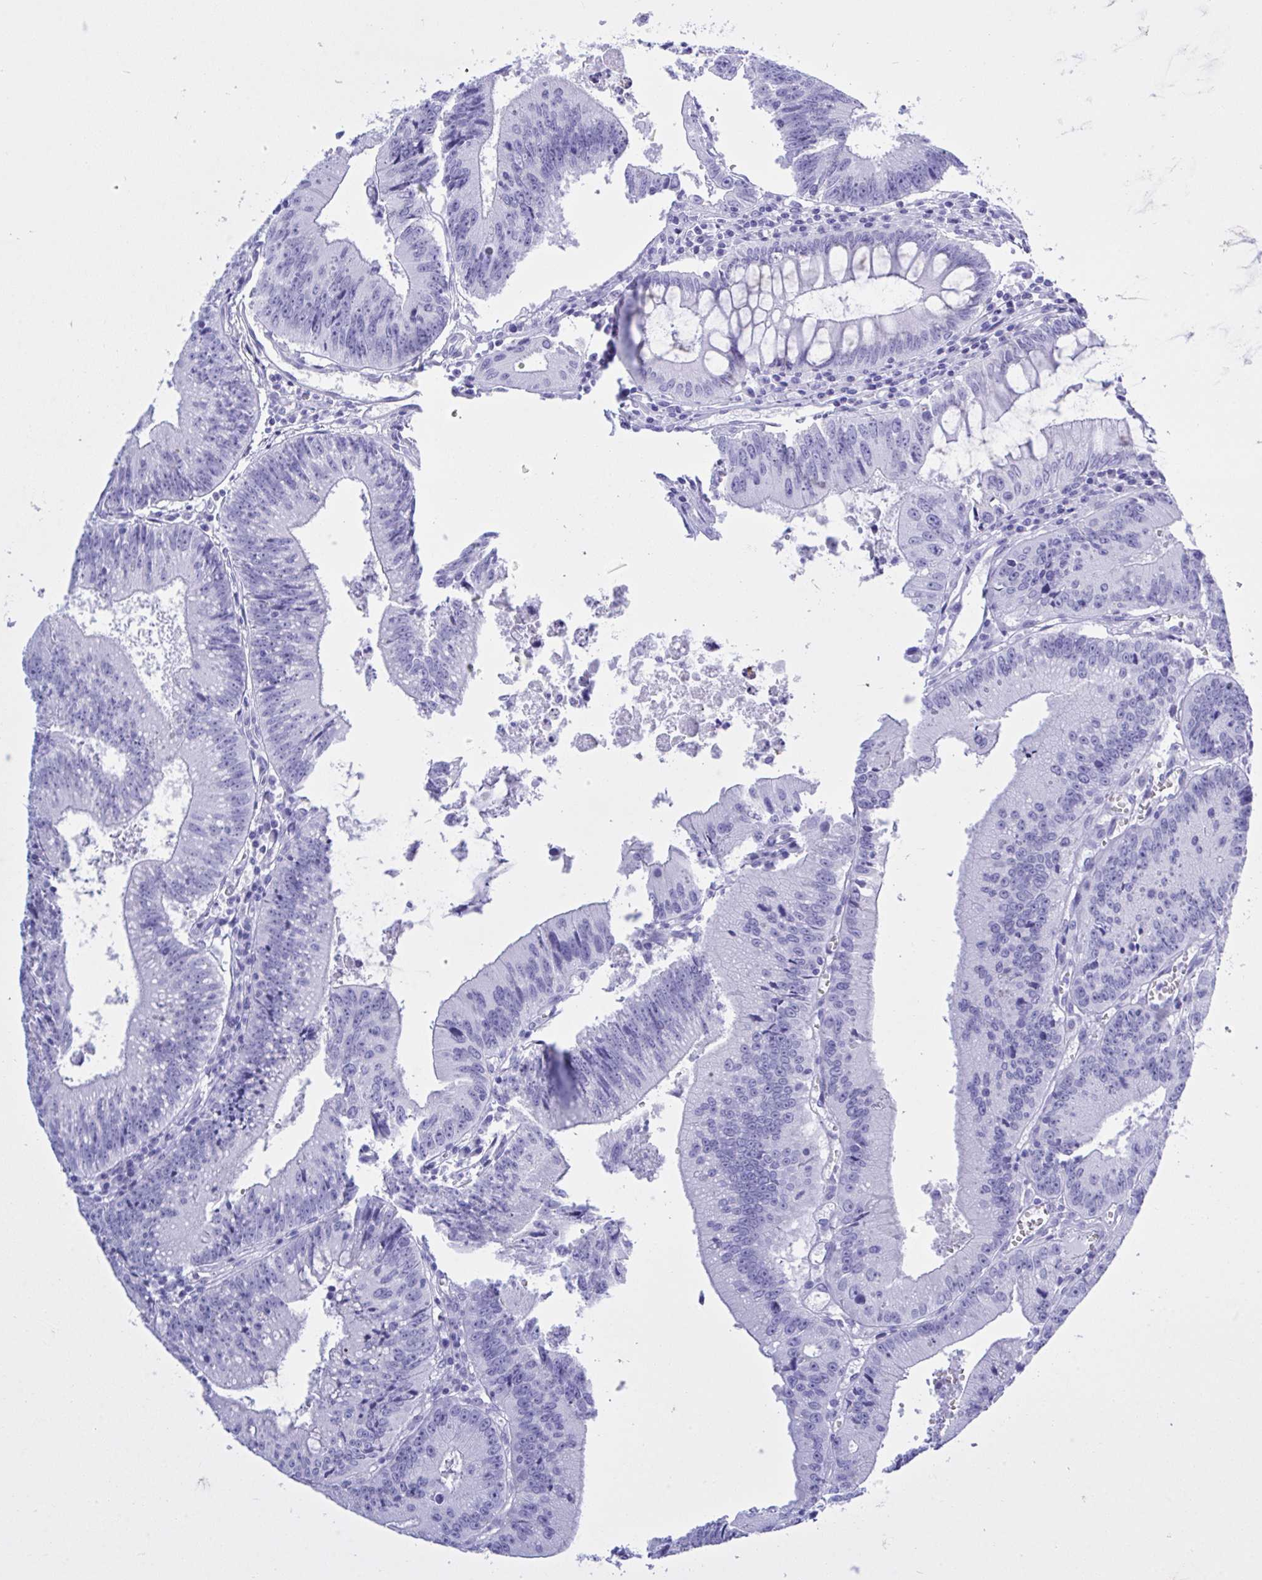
{"staining": {"intensity": "negative", "quantity": "none", "location": "none"}, "tissue": "colorectal cancer", "cell_type": "Tumor cells", "image_type": "cancer", "snomed": [{"axis": "morphology", "description": "Adenocarcinoma, NOS"}, {"axis": "topography", "description": "Rectum"}], "caption": "Tumor cells are negative for brown protein staining in colorectal cancer. (DAB immunohistochemistry (IHC), high magnification).", "gene": "BEX5", "patient": {"sex": "female", "age": 81}}